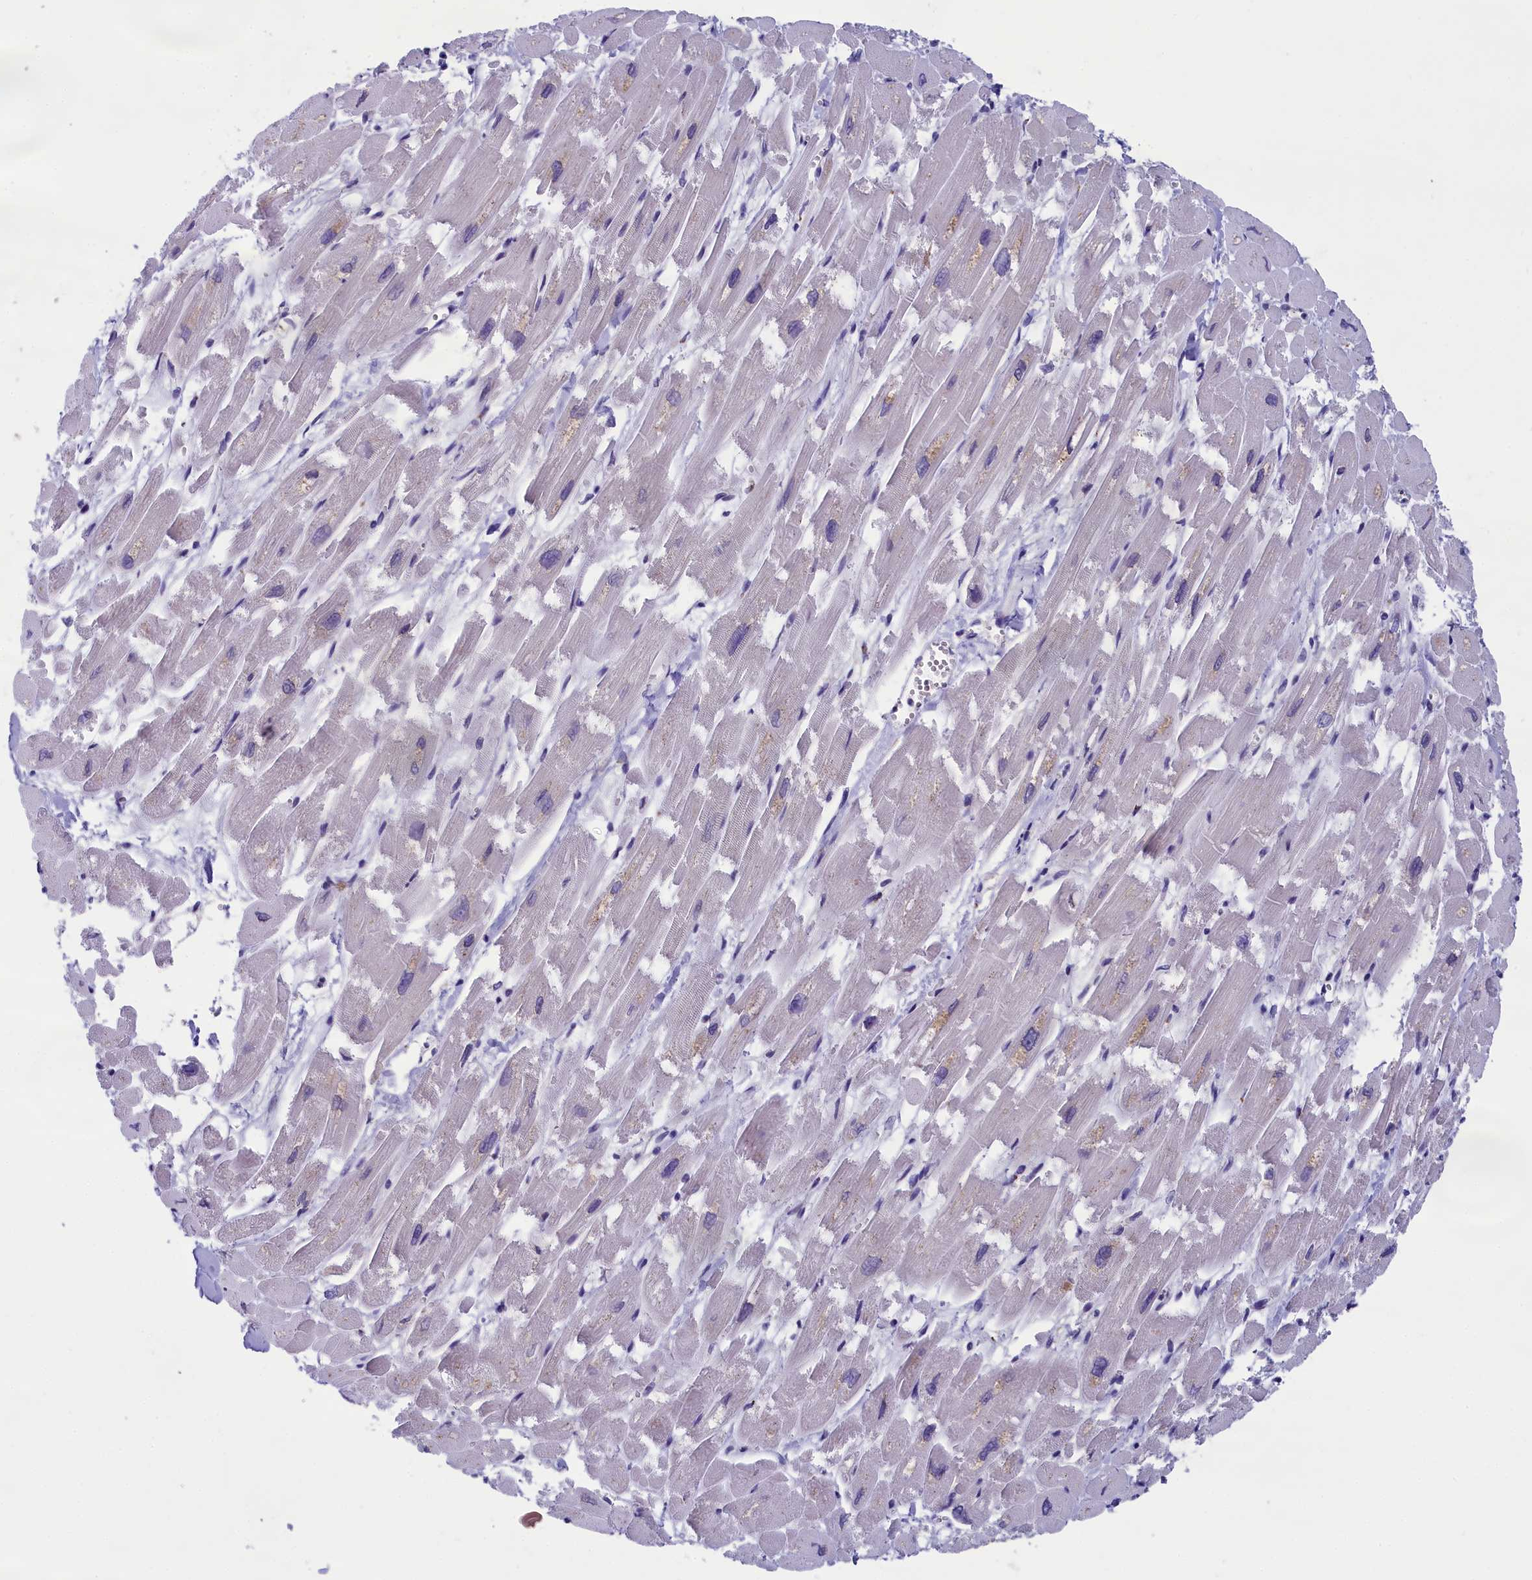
{"staining": {"intensity": "negative", "quantity": "none", "location": "none"}, "tissue": "heart muscle", "cell_type": "Cardiomyocytes", "image_type": "normal", "snomed": [{"axis": "morphology", "description": "Normal tissue, NOS"}, {"axis": "topography", "description": "Heart"}], "caption": "High magnification brightfield microscopy of normal heart muscle stained with DAB (3,3'-diaminobenzidine) (brown) and counterstained with hematoxylin (blue): cardiomyocytes show no significant positivity. (DAB immunohistochemistry visualized using brightfield microscopy, high magnification).", "gene": "ABCC8", "patient": {"sex": "male", "age": 54}}